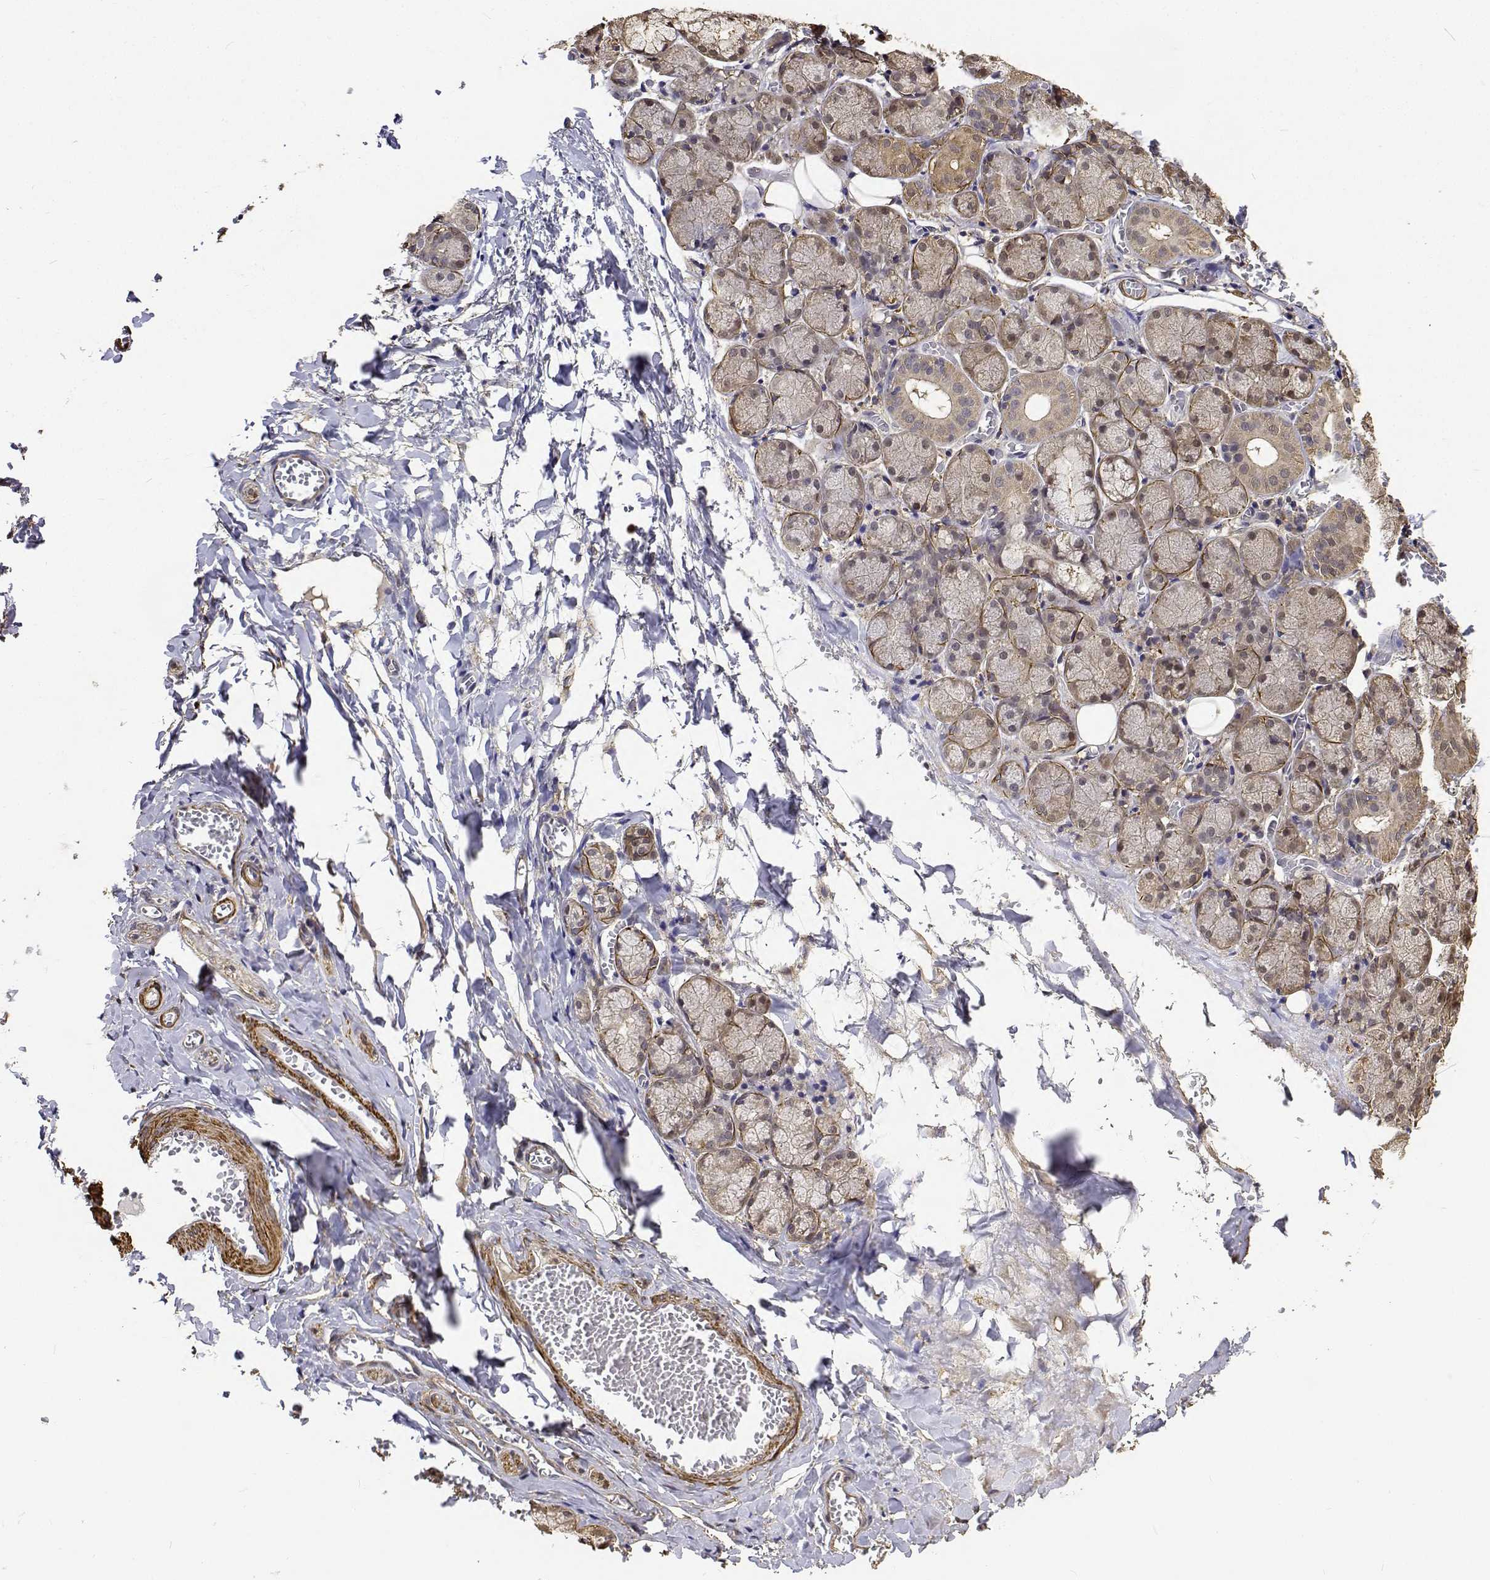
{"staining": {"intensity": "weak", "quantity": ">75%", "location": "cytoplasmic/membranous,nuclear"}, "tissue": "salivary gland", "cell_type": "Glandular cells", "image_type": "normal", "snomed": [{"axis": "morphology", "description": "Normal tissue, NOS"}, {"axis": "topography", "description": "Salivary gland"}], "caption": "High-magnification brightfield microscopy of unremarkable salivary gland stained with DAB (brown) and counterstained with hematoxylin (blue). glandular cells exhibit weak cytoplasmic/membranous,nuclear expression is appreciated in about>75% of cells. (IHC, brightfield microscopy, high magnification).", "gene": "PCID2", "patient": {"sex": "female", "age": 24}}